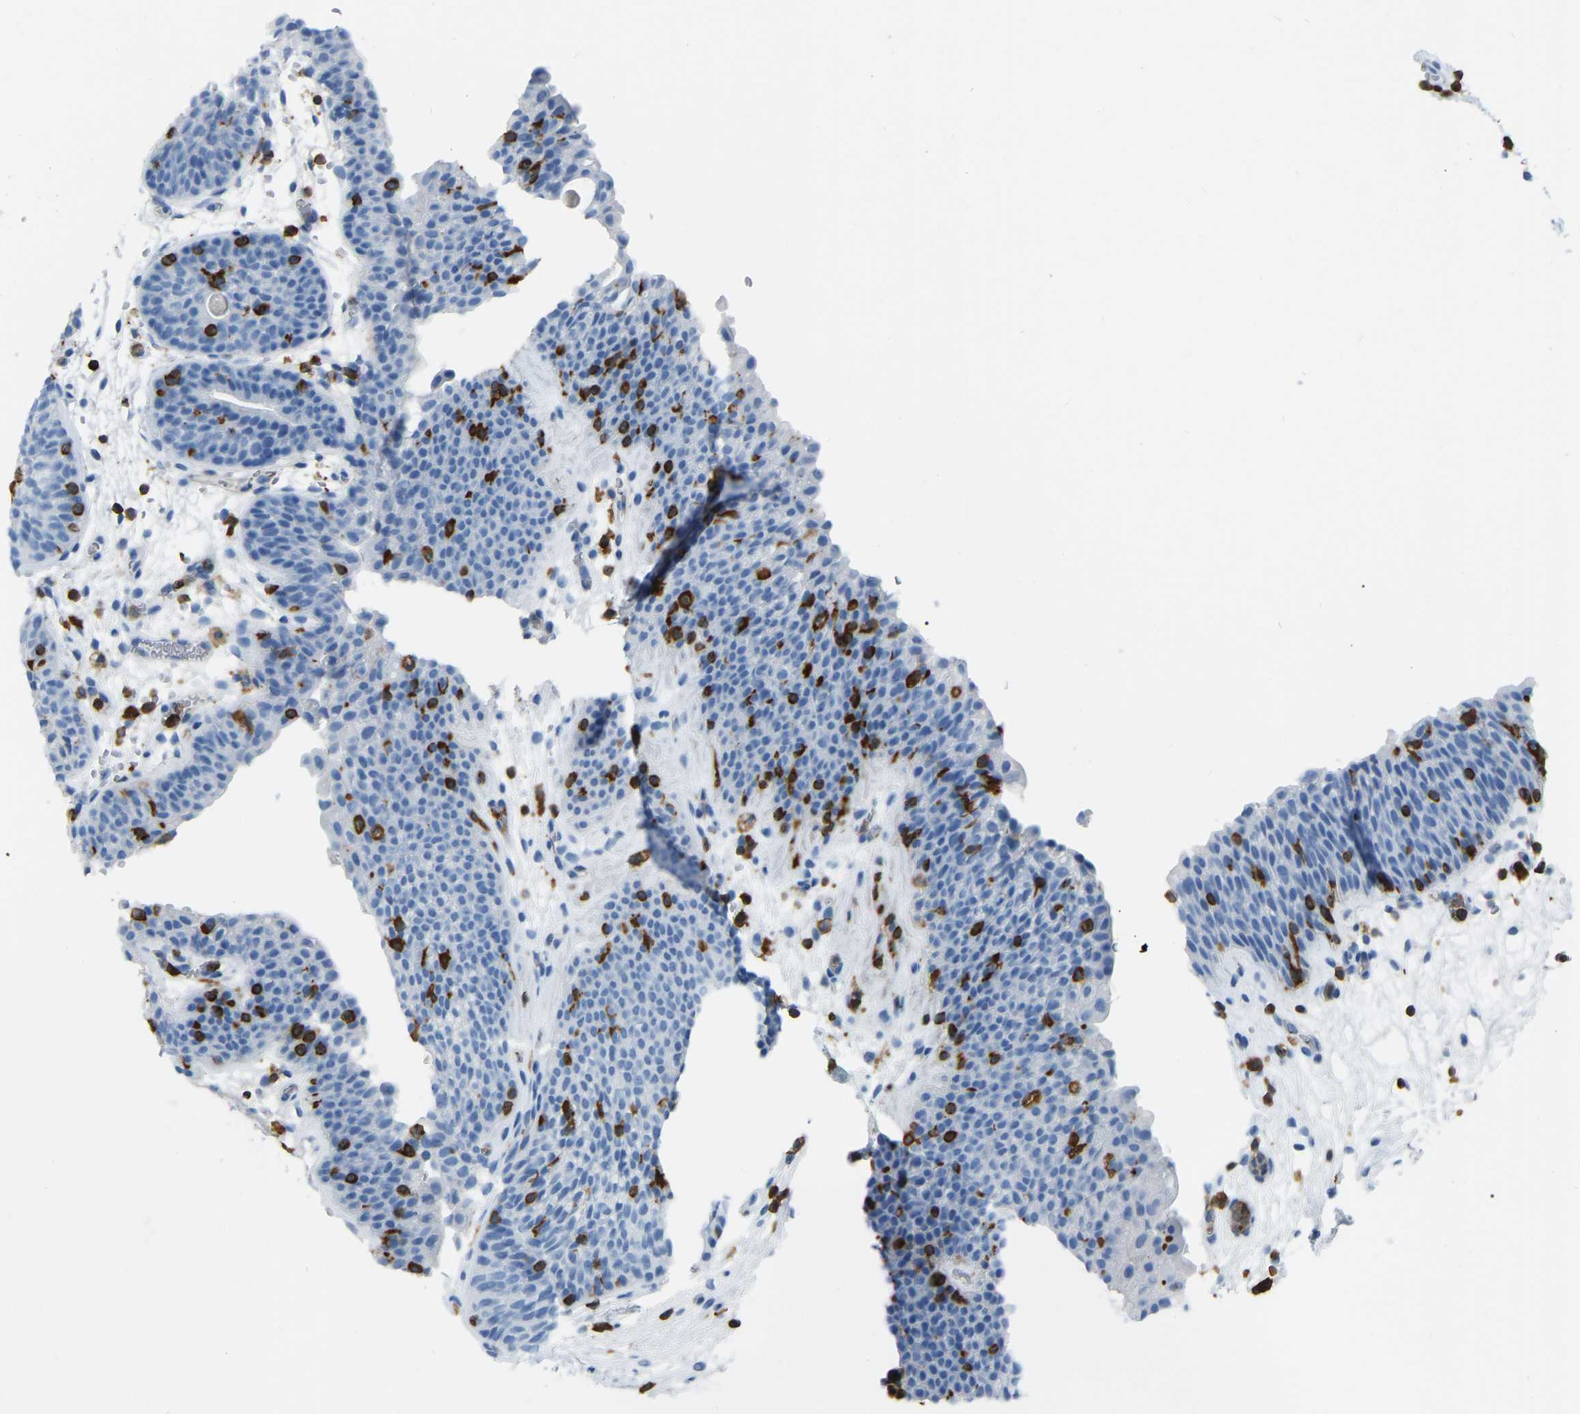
{"staining": {"intensity": "negative", "quantity": "none", "location": "none"}, "tissue": "urinary bladder", "cell_type": "Urothelial cells", "image_type": "normal", "snomed": [{"axis": "morphology", "description": "Normal tissue, NOS"}, {"axis": "topography", "description": "Urinary bladder"}], "caption": "Immunohistochemical staining of benign human urinary bladder shows no significant expression in urothelial cells.", "gene": "ARHGAP45", "patient": {"sex": "male", "age": 37}}